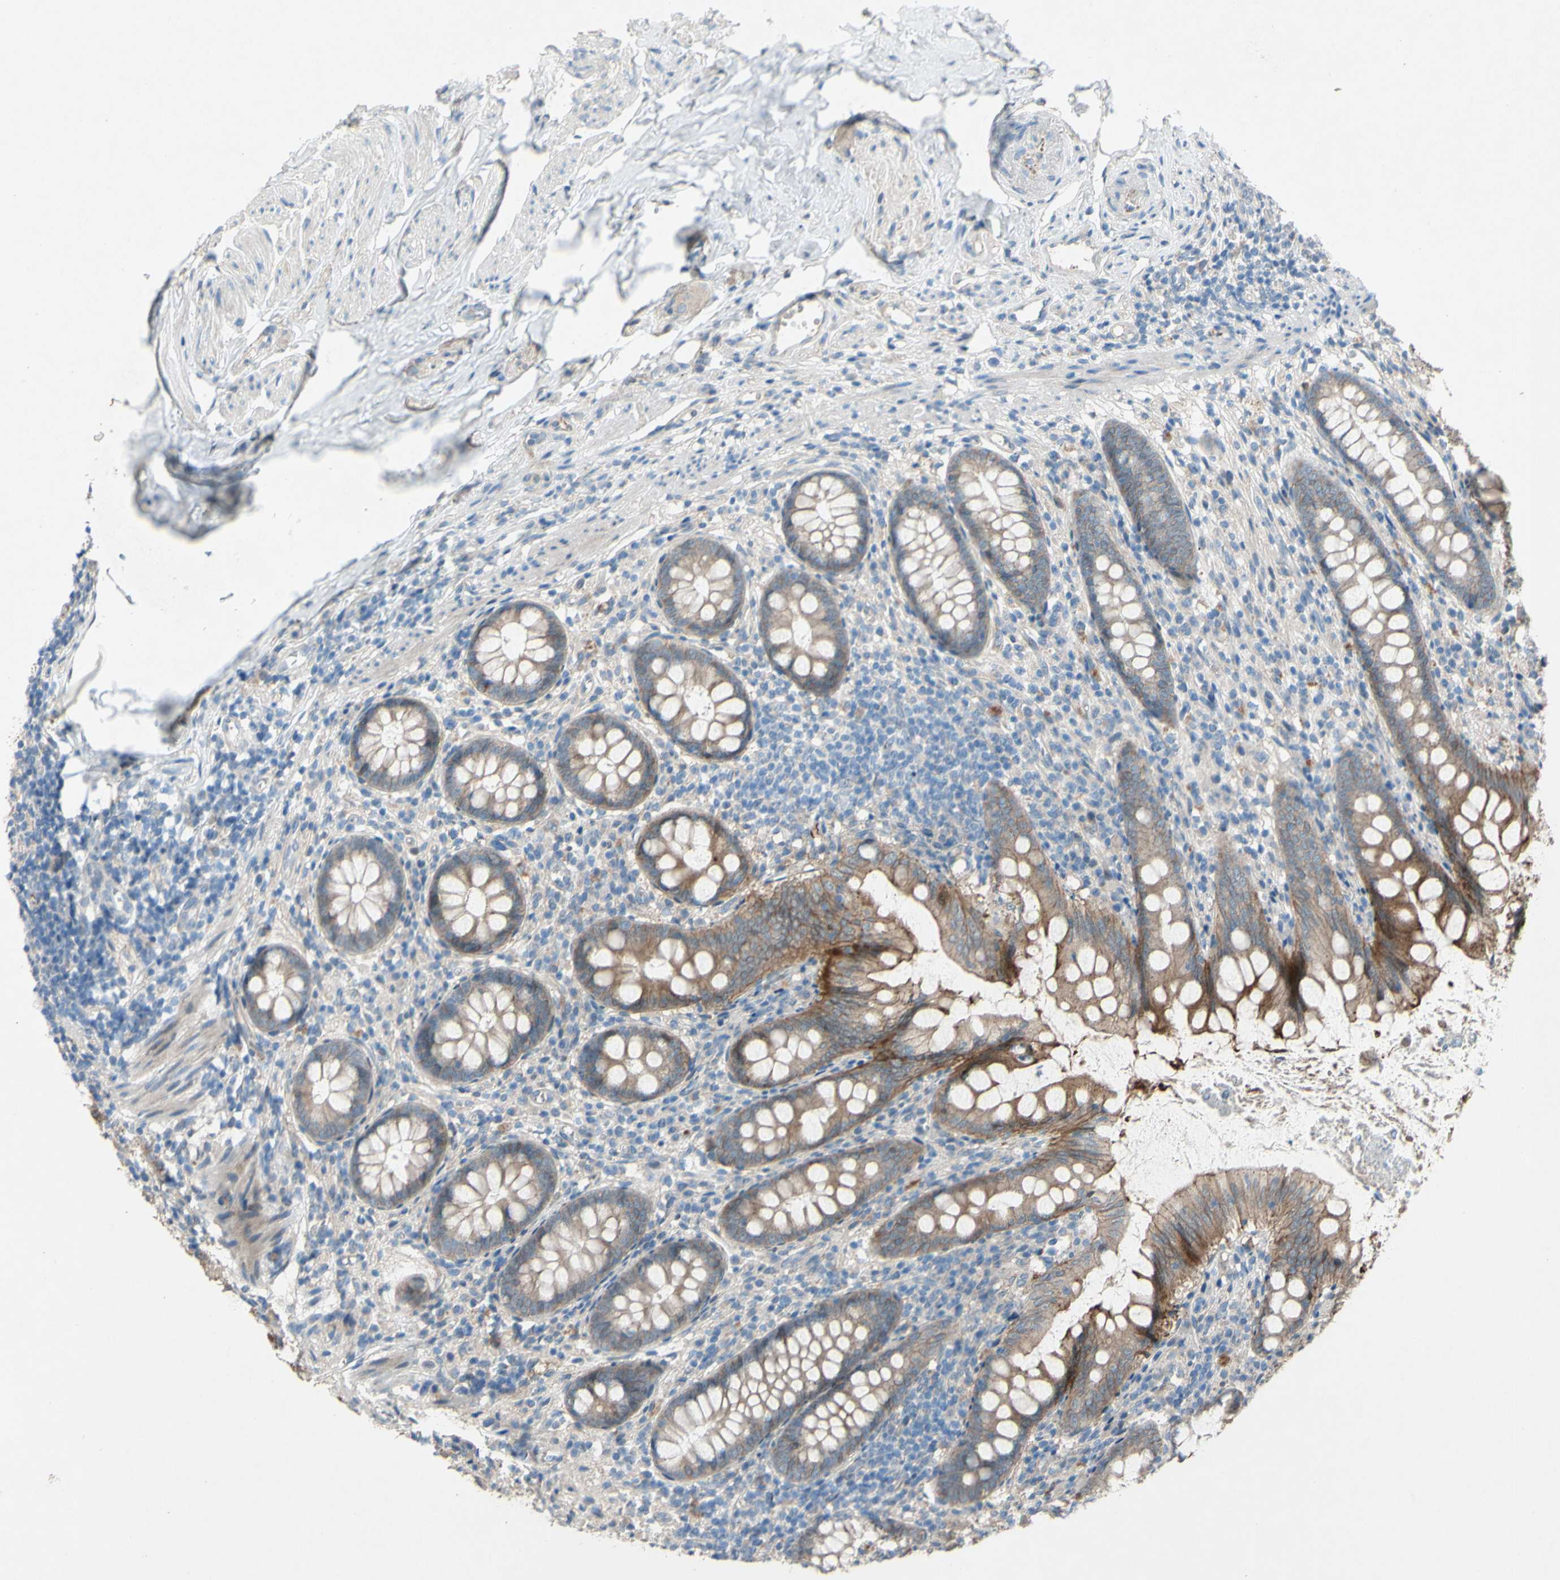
{"staining": {"intensity": "strong", "quantity": "25%-75%", "location": "cytoplasmic/membranous"}, "tissue": "appendix", "cell_type": "Glandular cells", "image_type": "normal", "snomed": [{"axis": "morphology", "description": "Normal tissue, NOS"}, {"axis": "topography", "description": "Appendix"}], "caption": "A photomicrograph showing strong cytoplasmic/membranous expression in about 25%-75% of glandular cells in normal appendix, as visualized by brown immunohistochemical staining.", "gene": "CDCP1", "patient": {"sex": "female", "age": 77}}